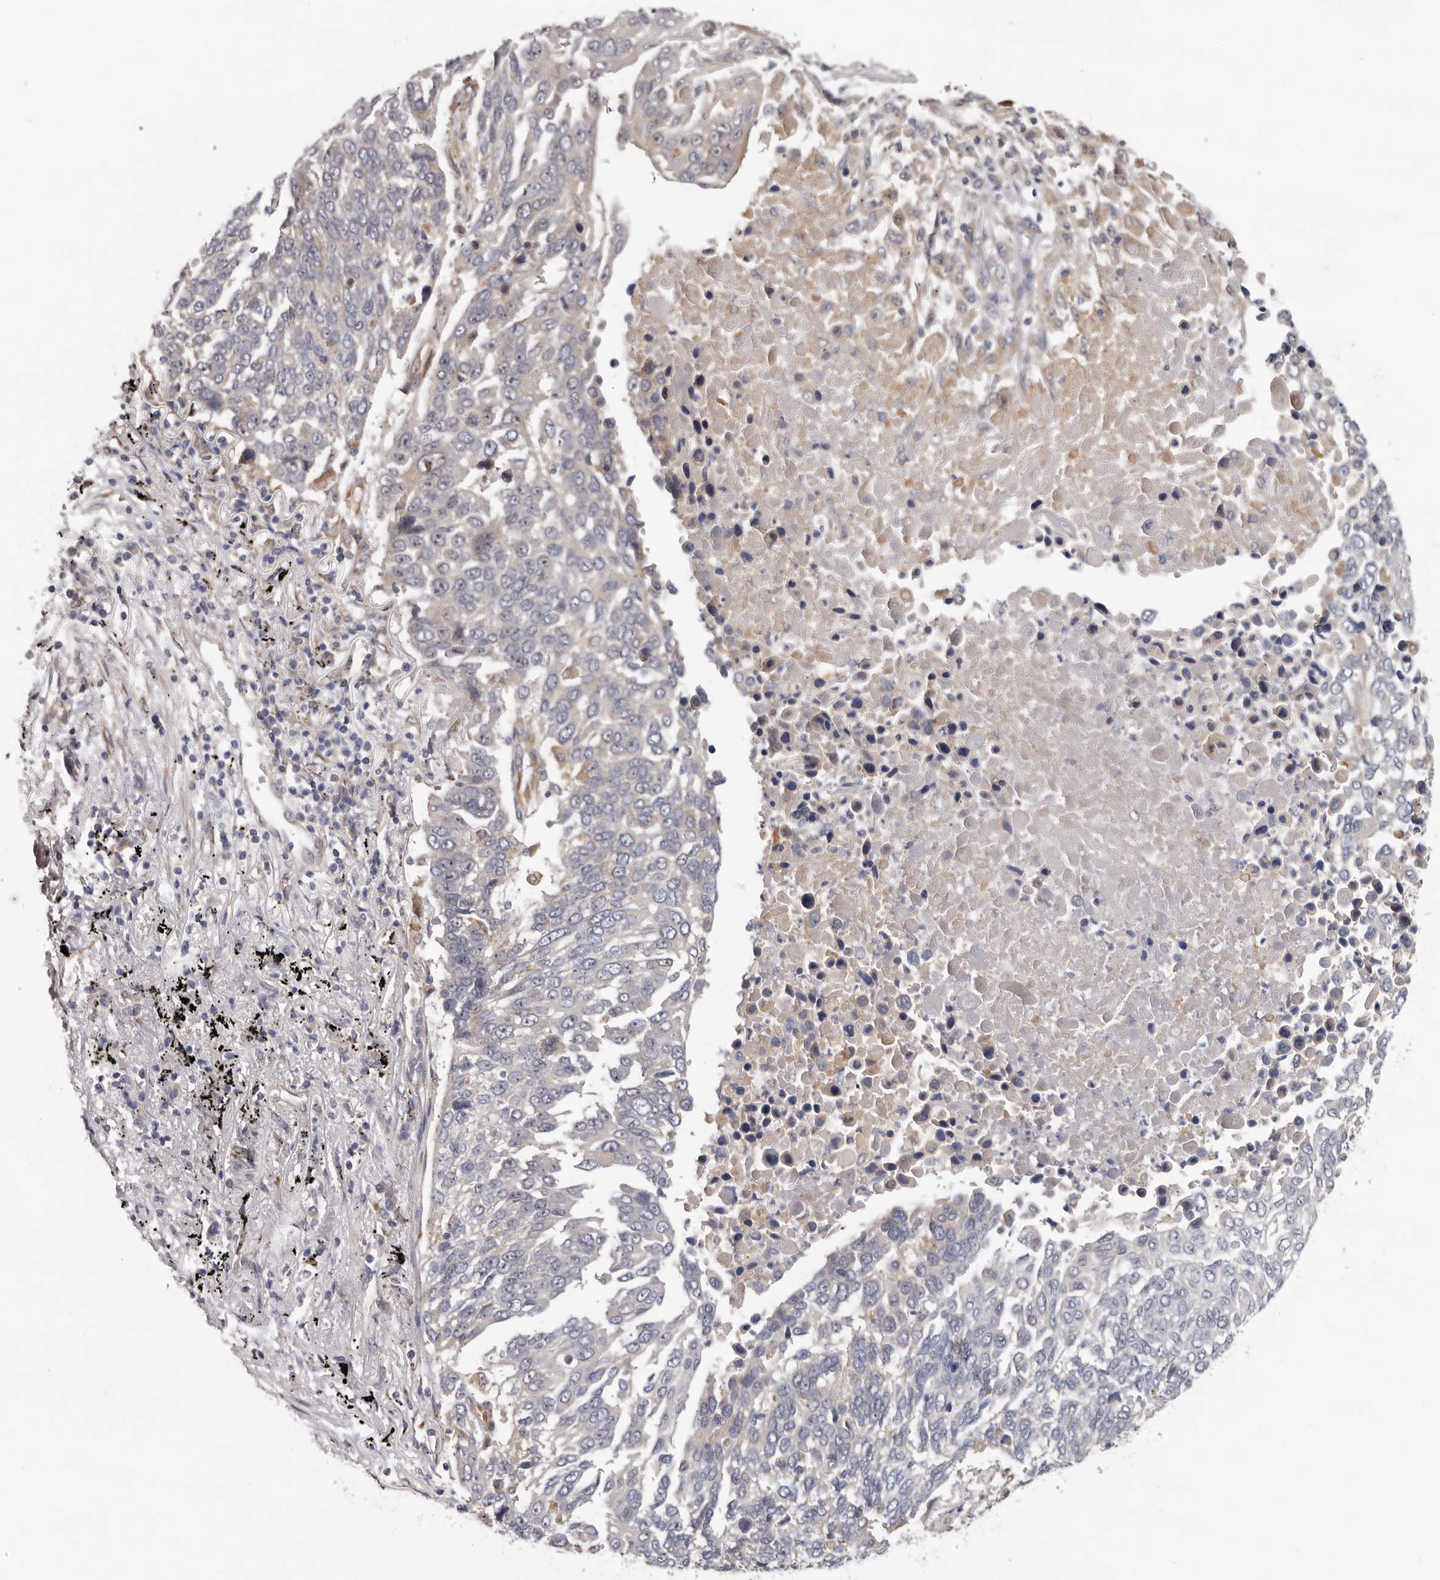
{"staining": {"intensity": "negative", "quantity": "none", "location": "none"}, "tissue": "lung cancer", "cell_type": "Tumor cells", "image_type": "cancer", "snomed": [{"axis": "morphology", "description": "Squamous cell carcinoma, NOS"}, {"axis": "topography", "description": "Lung"}], "caption": "Protein analysis of lung cancer shows no significant expression in tumor cells.", "gene": "HINT3", "patient": {"sex": "male", "age": 66}}